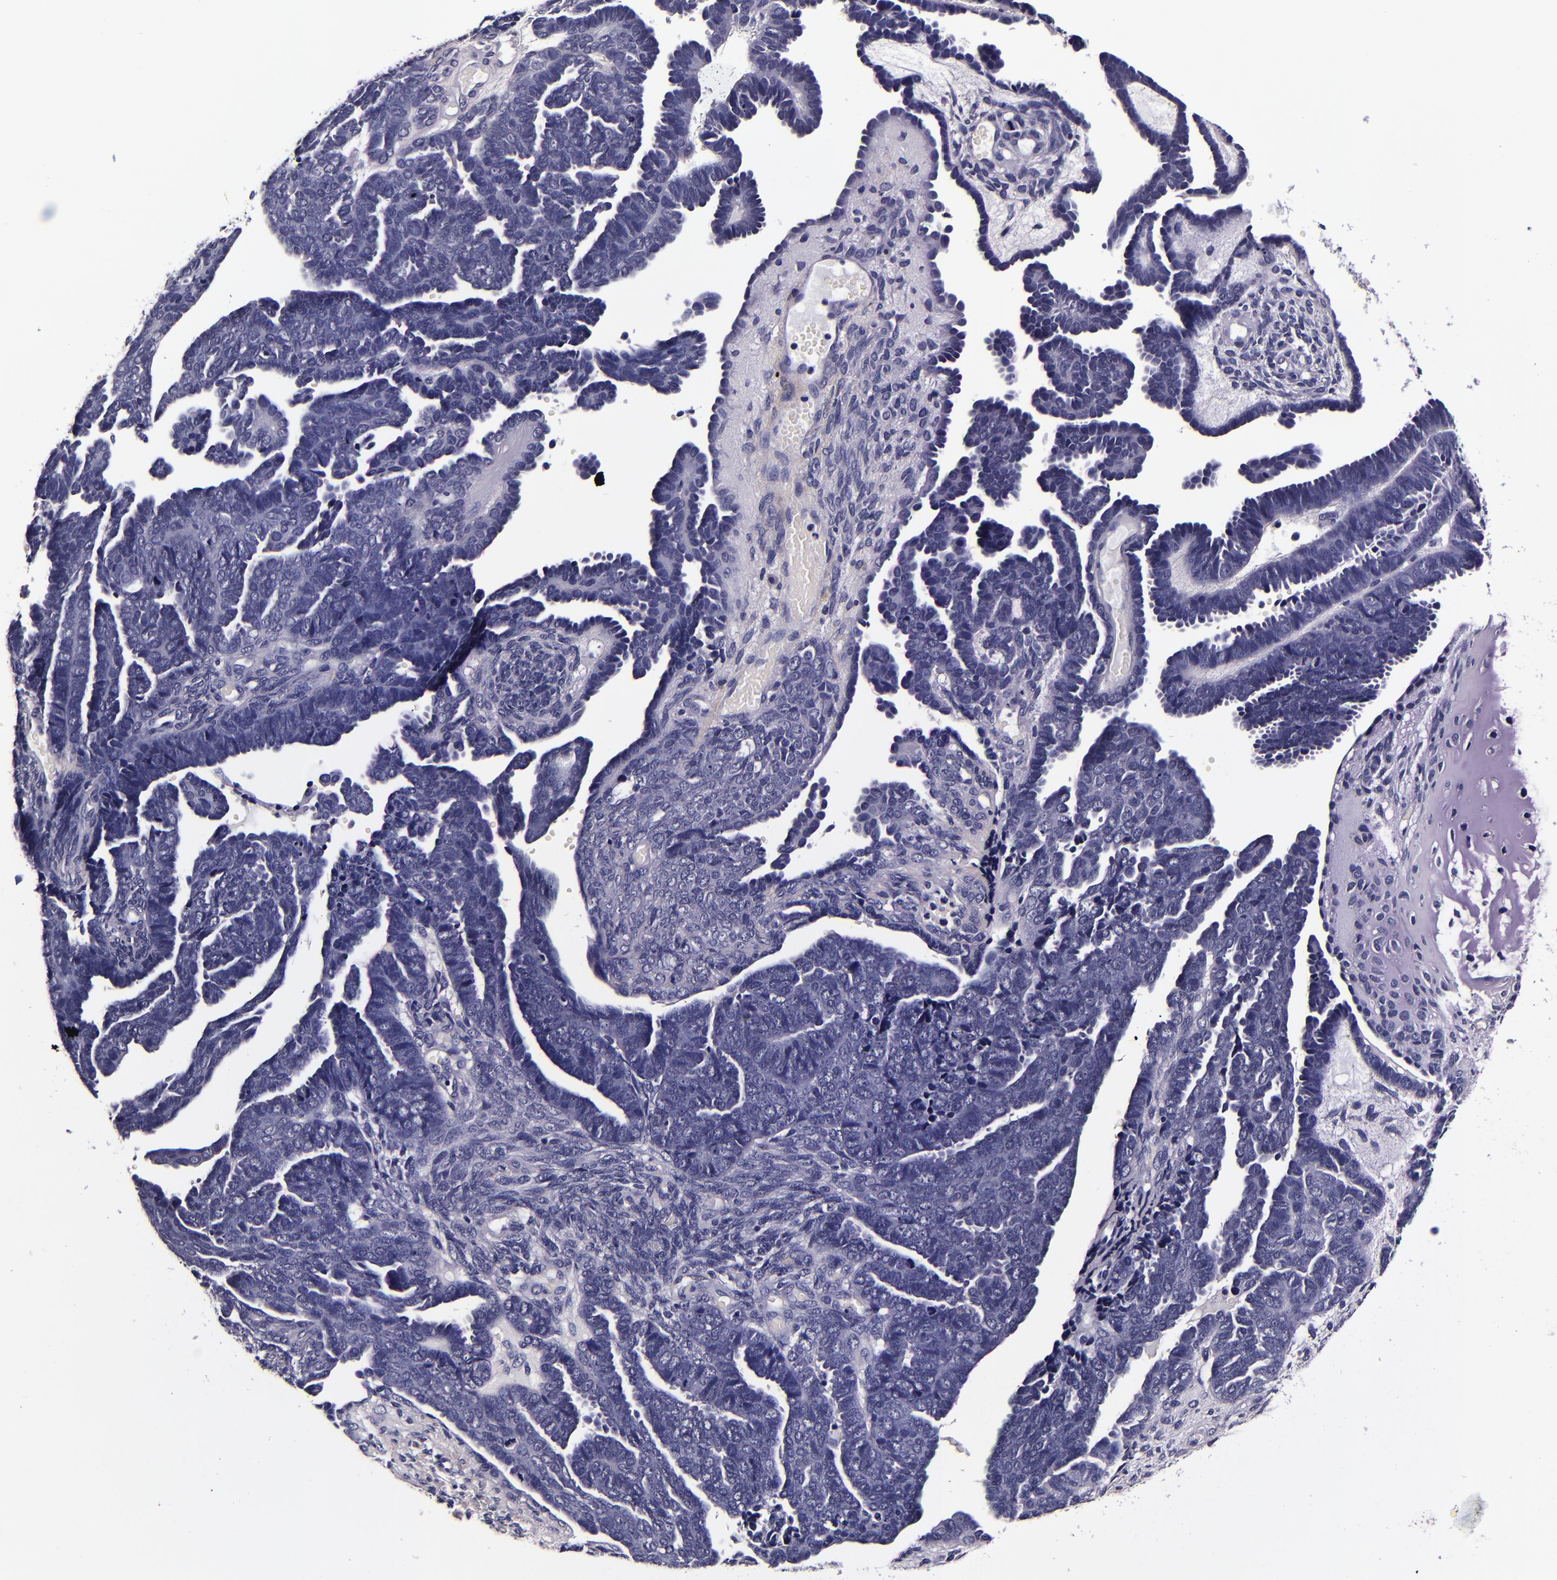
{"staining": {"intensity": "negative", "quantity": "none", "location": "none"}, "tissue": "endometrial cancer", "cell_type": "Tumor cells", "image_type": "cancer", "snomed": [{"axis": "morphology", "description": "Neoplasm, malignant, NOS"}, {"axis": "topography", "description": "Endometrium"}], "caption": "A photomicrograph of human endometrial malignant neoplasm is negative for staining in tumor cells.", "gene": "FBN1", "patient": {"sex": "female", "age": 74}}